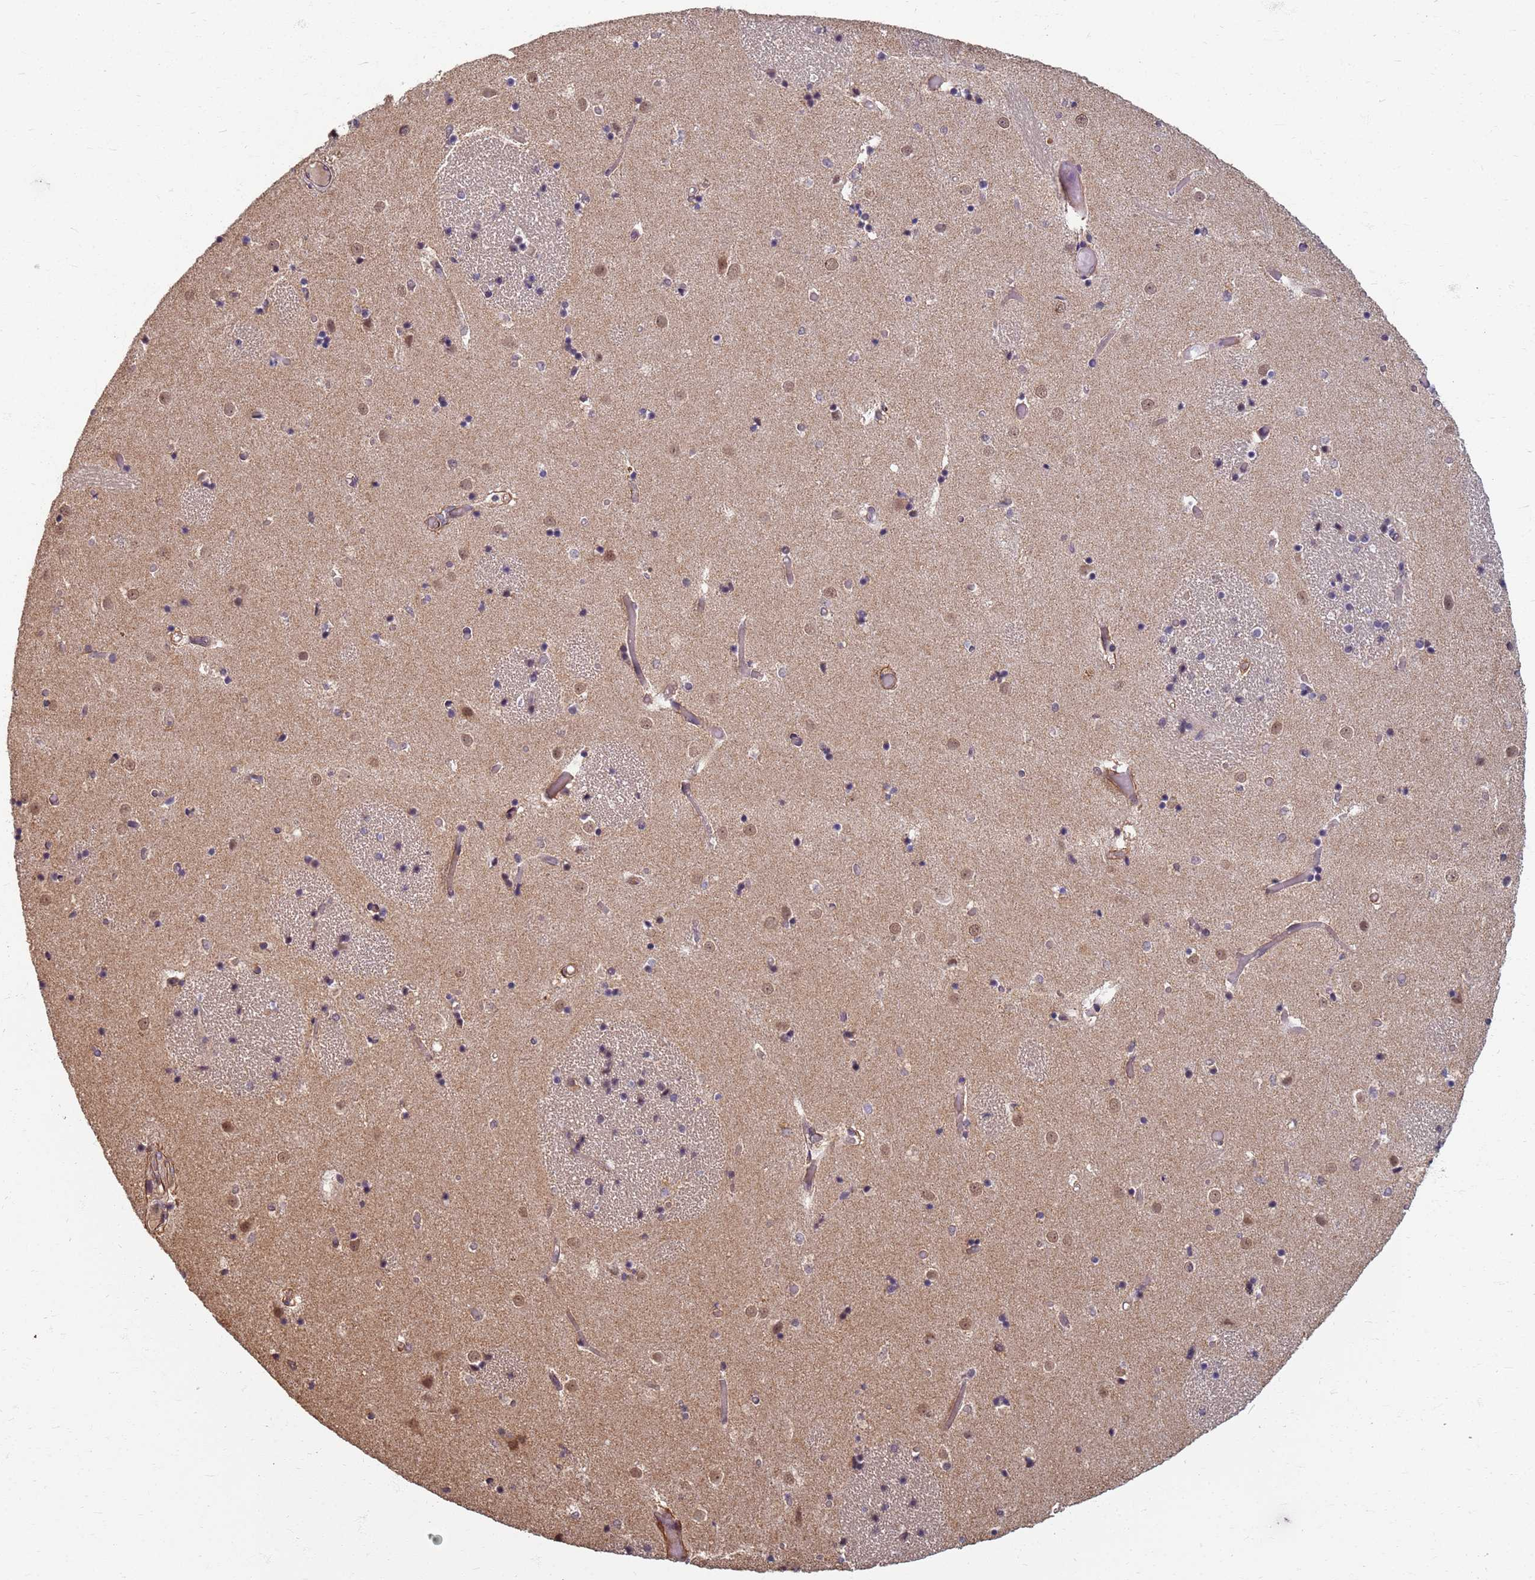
{"staining": {"intensity": "weak", "quantity": "<25%", "location": "cytoplasmic/membranous"}, "tissue": "caudate", "cell_type": "Glial cells", "image_type": "normal", "snomed": [{"axis": "morphology", "description": "Normal tissue, NOS"}, {"axis": "topography", "description": "Lateral ventricle wall"}], "caption": "The micrograph demonstrates no staining of glial cells in benign caudate.", "gene": "ITGB4", "patient": {"sex": "female", "age": 52}}